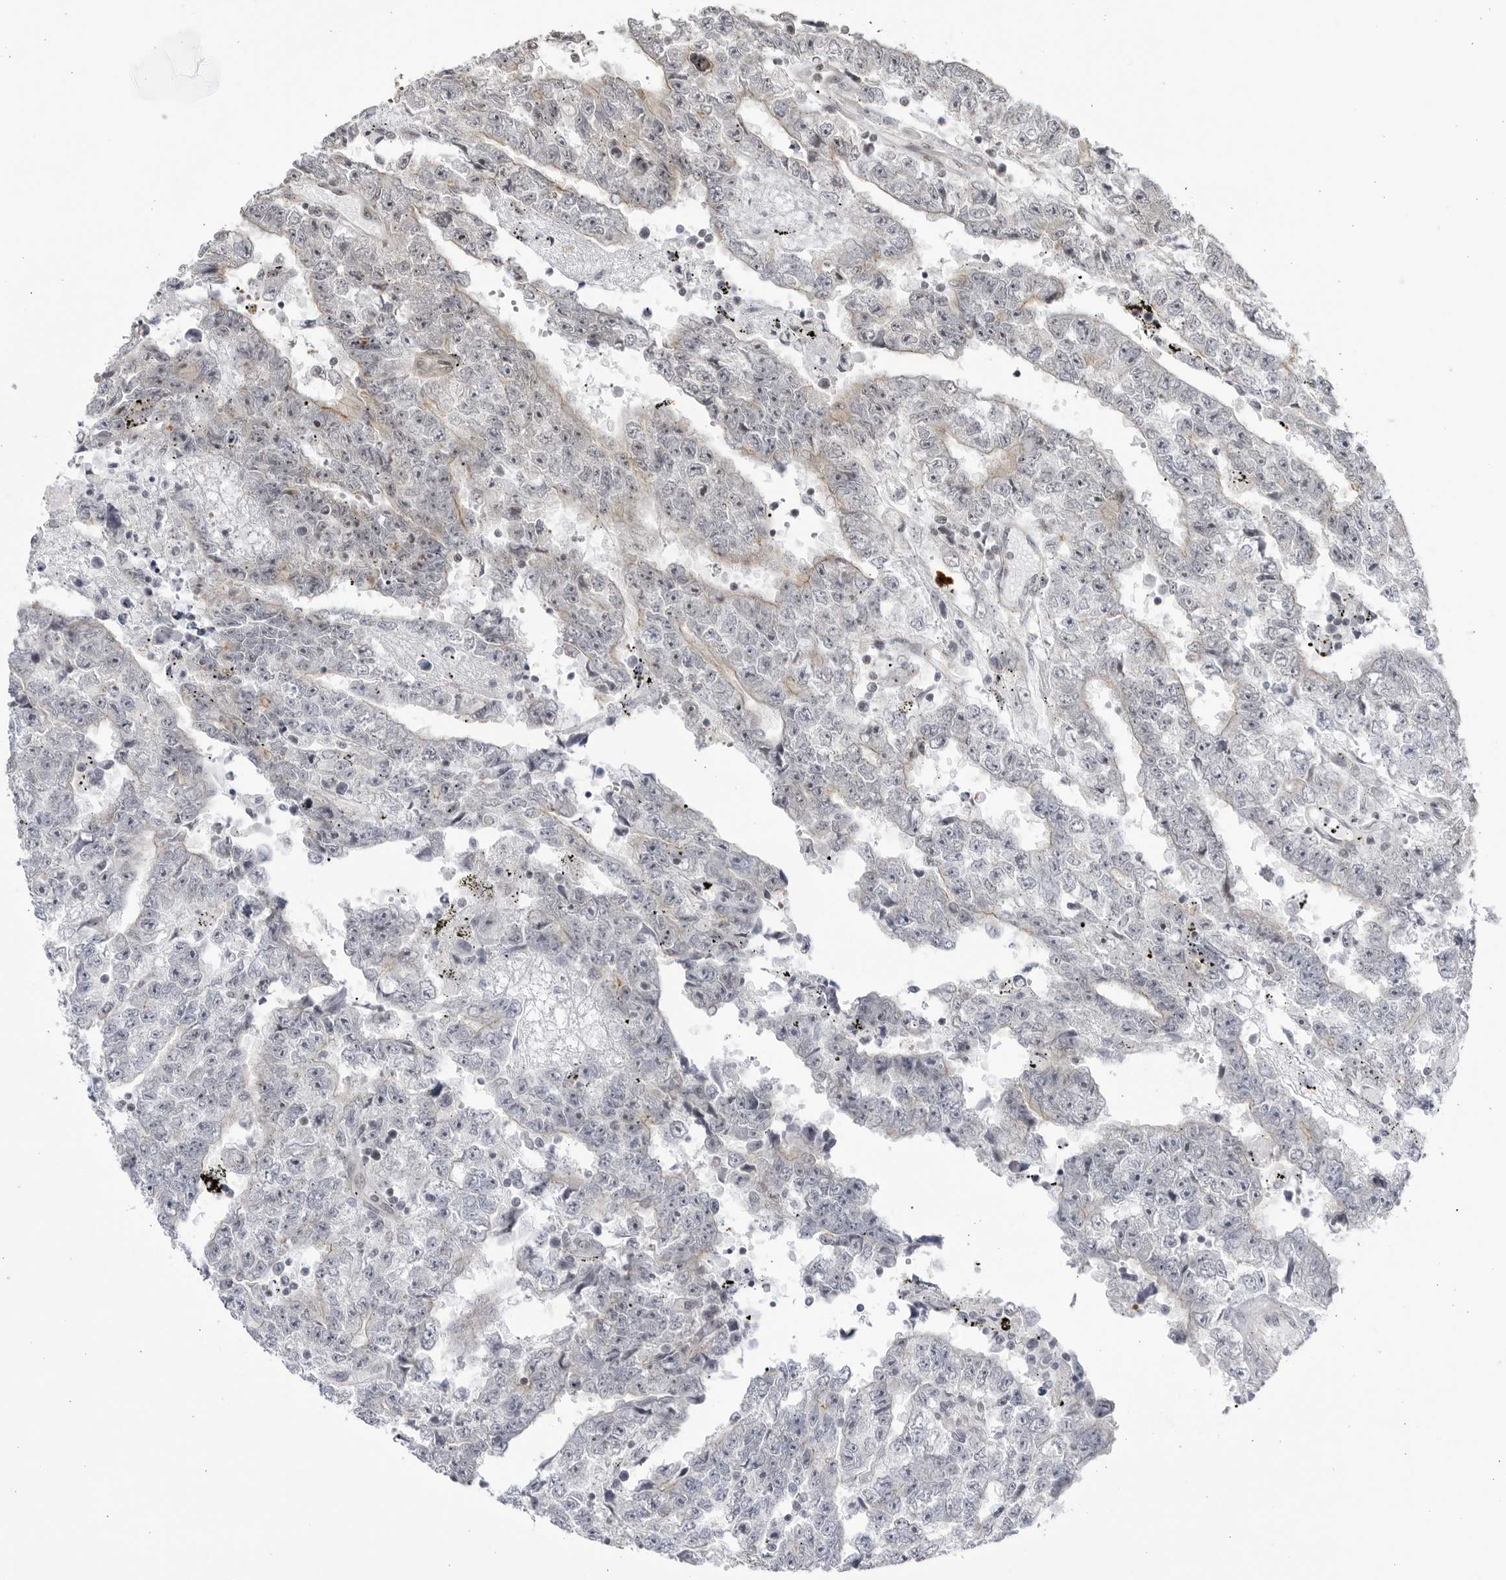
{"staining": {"intensity": "weak", "quantity": "<25%", "location": "cytoplasmic/membranous"}, "tissue": "testis cancer", "cell_type": "Tumor cells", "image_type": "cancer", "snomed": [{"axis": "morphology", "description": "Carcinoma, Embryonal, NOS"}, {"axis": "topography", "description": "Testis"}], "caption": "The immunohistochemistry image has no significant expression in tumor cells of testis embryonal carcinoma tissue.", "gene": "CNBD1", "patient": {"sex": "male", "age": 25}}